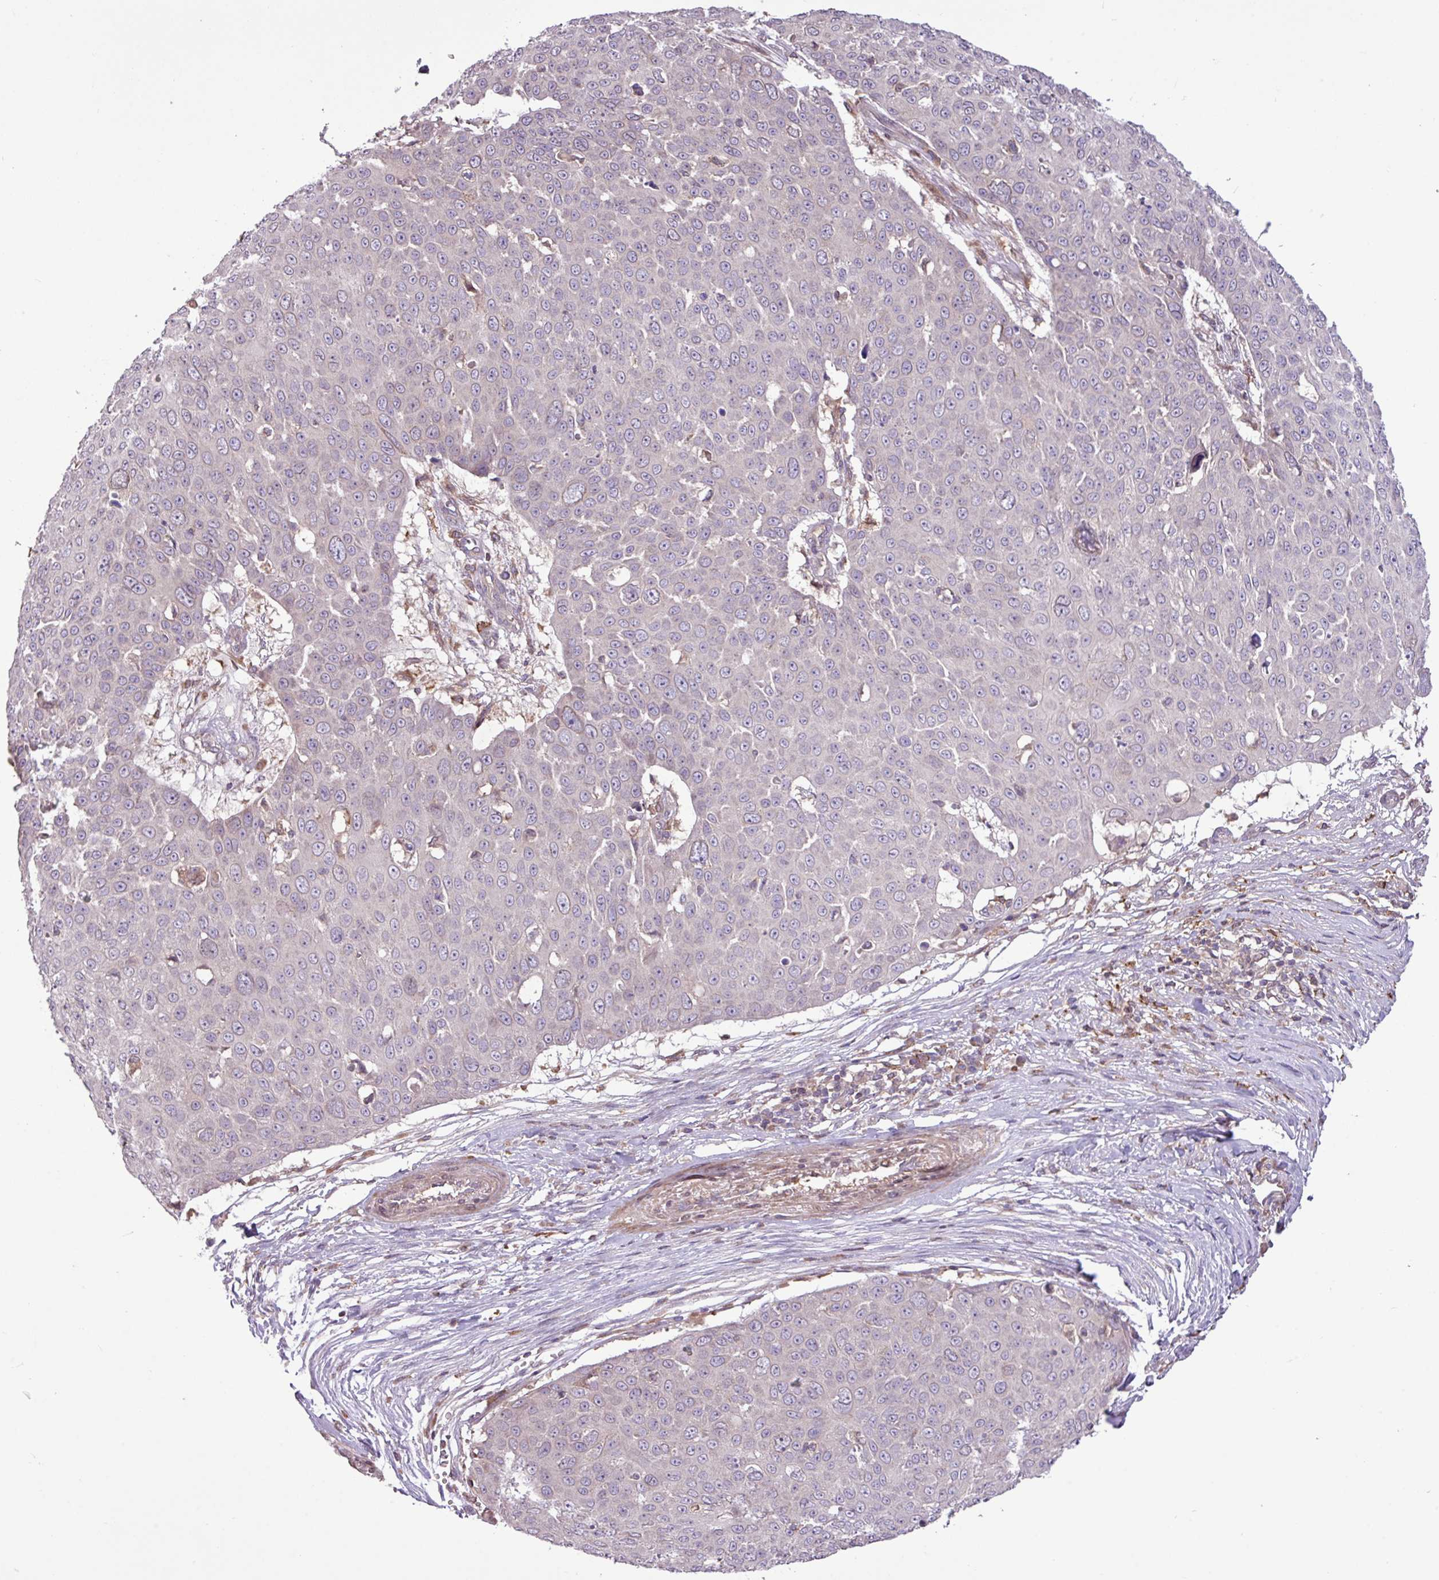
{"staining": {"intensity": "negative", "quantity": "none", "location": "none"}, "tissue": "skin cancer", "cell_type": "Tumor cells", "image_type": "cancer", "snomed": [{"axis": "morphology", "description": "Squamous cell carcinoma, NOS"}, {"axis": "topography", "description": "Skin"}], "caption": "The photomicrograph reveals no staining of tumor cells in skin cancer (squamous cell carcinoma). (DAB IHC with hematoxylin counter stain).", "gene": "ARHGEF25", "patient": {"sex": "male", "age": 71}}